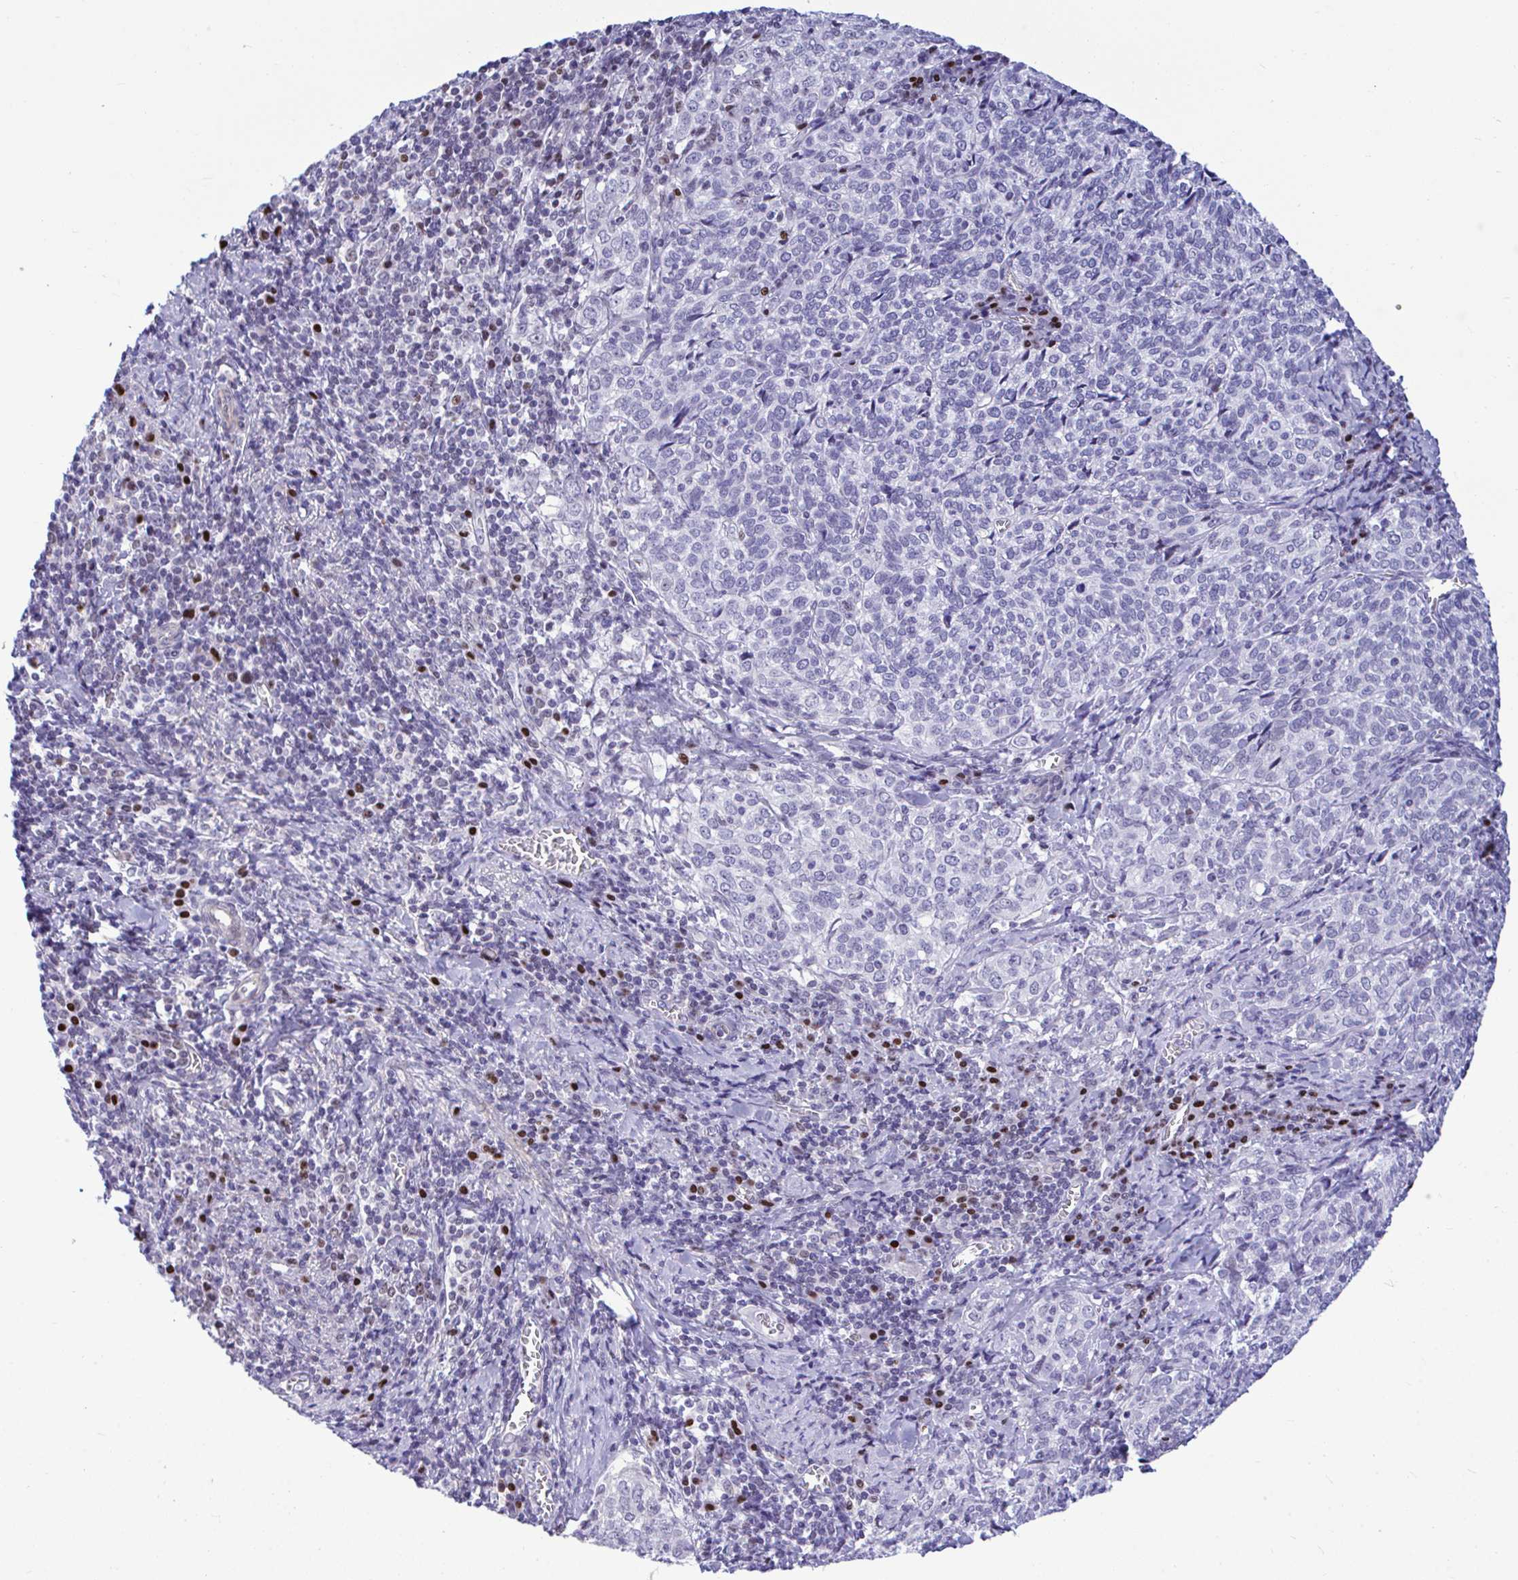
{"staining": {"intensity": "negative", "quantity": "none", "location": "none"}, "tissue": "cervical cancer", "cell_type": "Tumor cells", "image_type": "cancer", "snomed": [{"axis": "morphology", "description": "Normal tissue, NOS"}, {"axis": "morphology", "description": "Squamous cell carcinoma, NOS"}, {"axis": "topography", "description": "Vagina"}, {"axis": "topography", "description": "Cervix"}], "caption": "Human cervical cancer (squamous cell carcinoma) stained for a protein using IHC shows no expression in tumor cells.", "gene": "SLC25A51", "patient": {"sex": "female", "age": 45}}